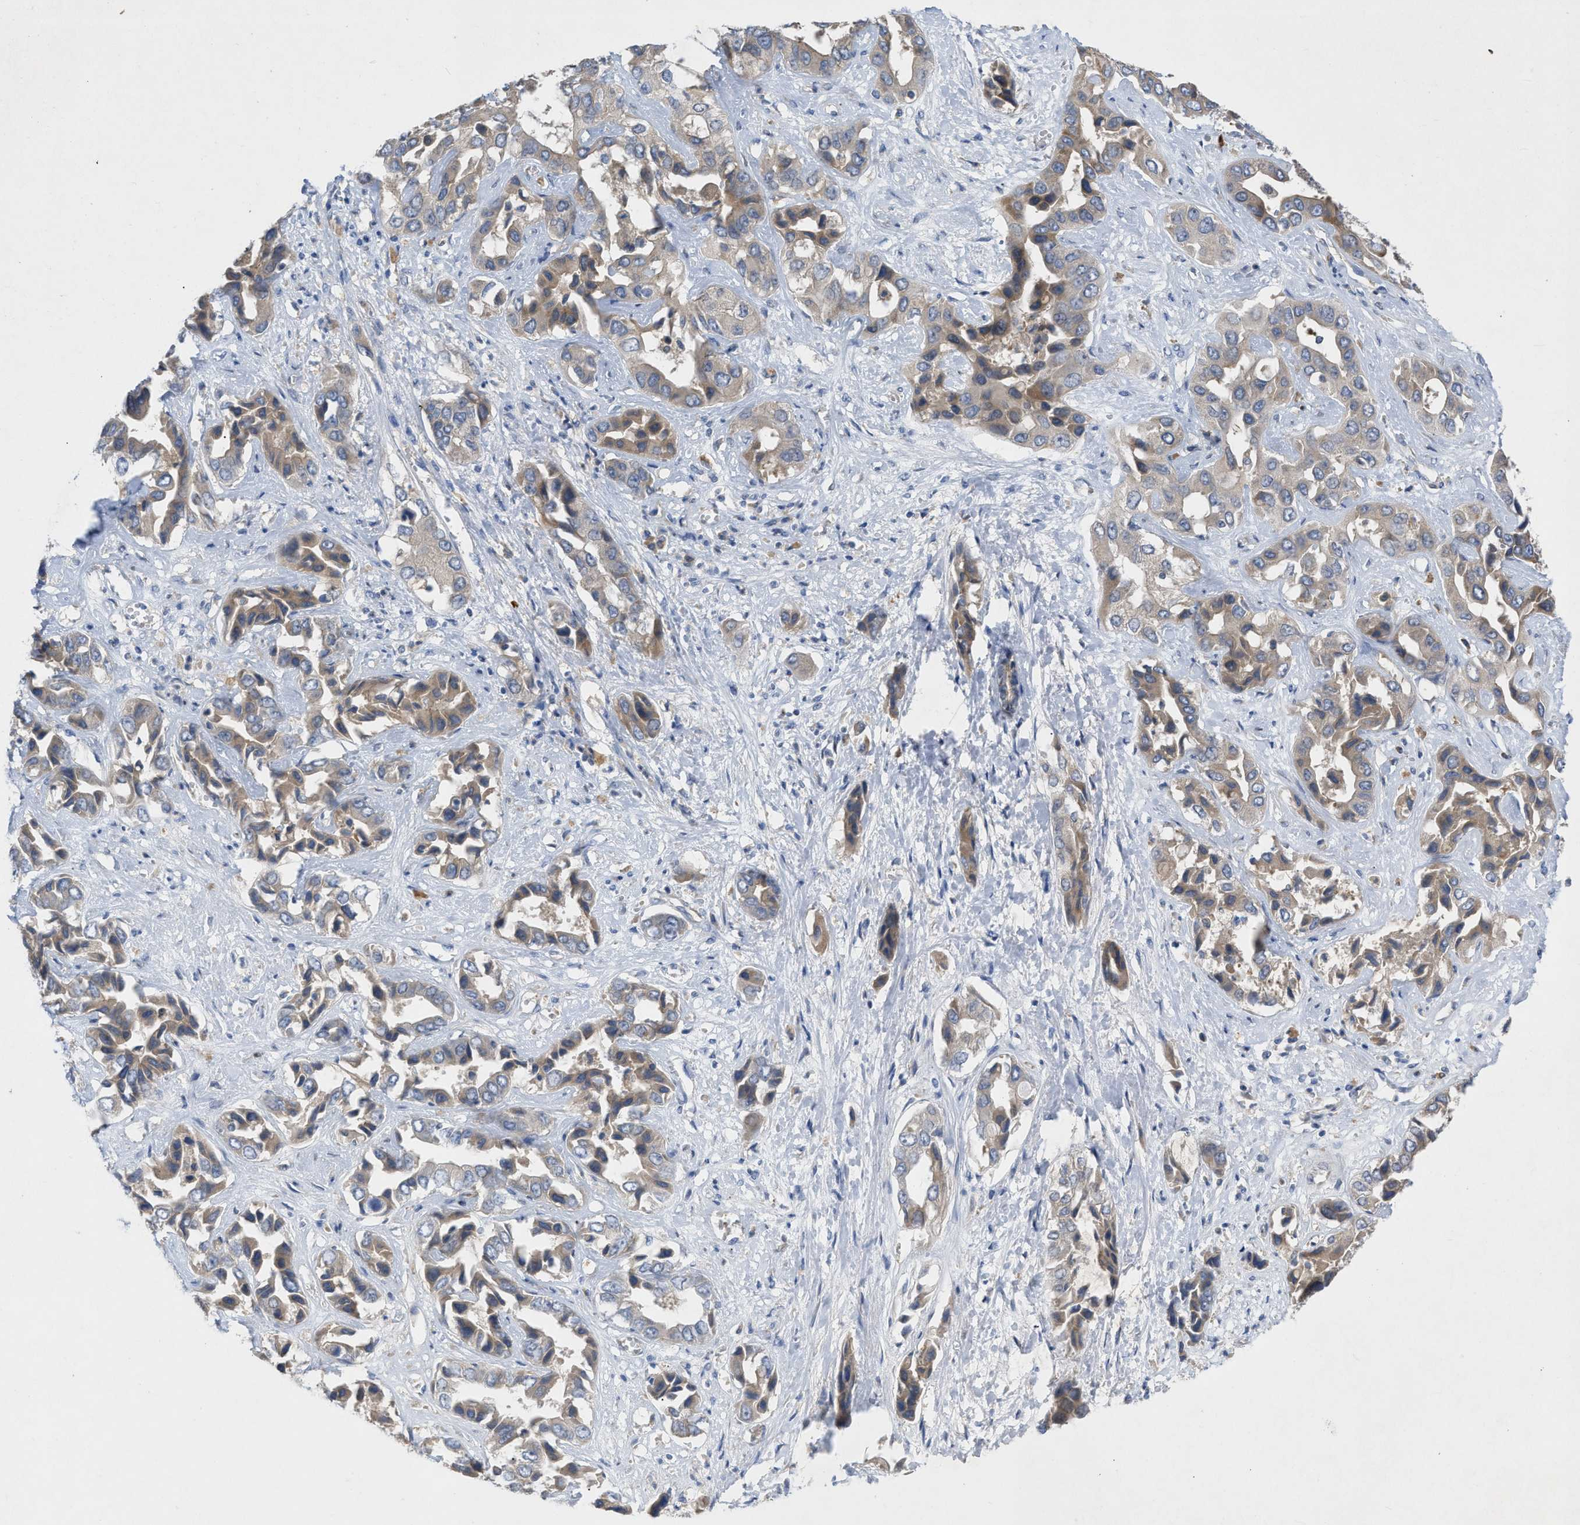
{"staining": {"intensity": "weak", "quantity": ">75%", "location": "cytoplasmic/membranous"}, "tissue": "liver cancer", "cell_type": "Tumor cells", "image_type": "cancer", "snomed": [{"axis": "morphology", "description": "Cholangiocarcinoma"}, {"axis": "topography", "description": "Liver"}], "caption": "Immunohistochemistry photomicrograph of neoplastic tissue: human liver cancer stained using immunohistochemistry demonstrates low levels of weak protein expression localized specifically in the cytoplasmic/membranous of tumor cells, appearing as a cytoplasmic/membranous brown color.", "gene": "TMEM131", "patient": {"sex": "female", "age": 52}}